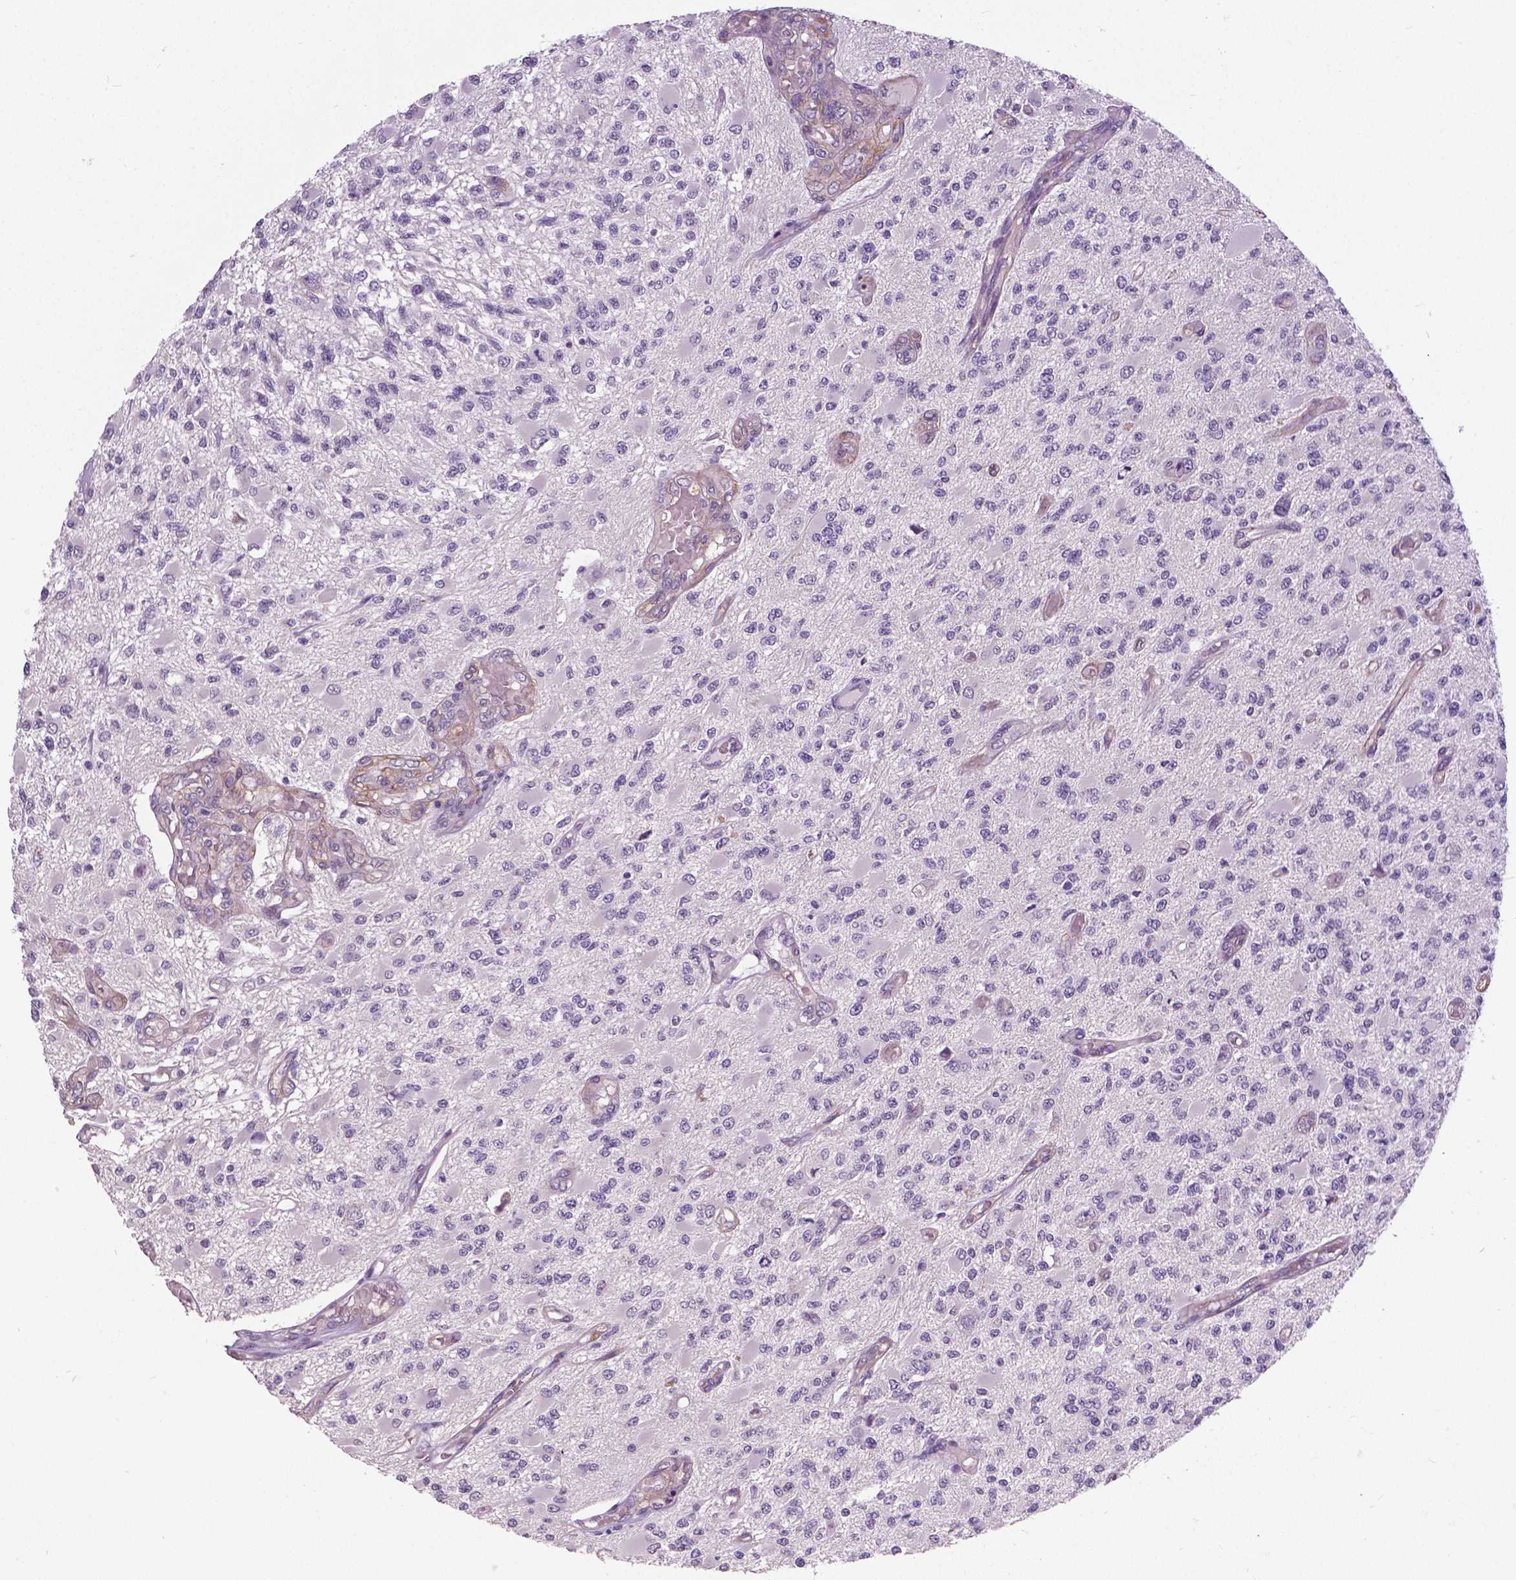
{"staining": {"intensity": "negative", "quantity": "none", "location": "none"}, "tissue": "glioma", "cell_type": "Tumor cells", "image_type": "cancer", "snomed": [{"axis": "morphology", "description": "Glioma, malignant, High grade"}, {"axis": "topography", "description": "Brain"}], "caption": "This image is of glioma stained with IHC to label a protein in brown with the nuclei are counter-stained blue. There is no expression in tumor cells. (DAB (3,3'-diaminobenzidine) immunohistochemistry with hematoxylin counter stain).", "gene": "FOXA1", "patient": {"sex": "female", "age": 63}}